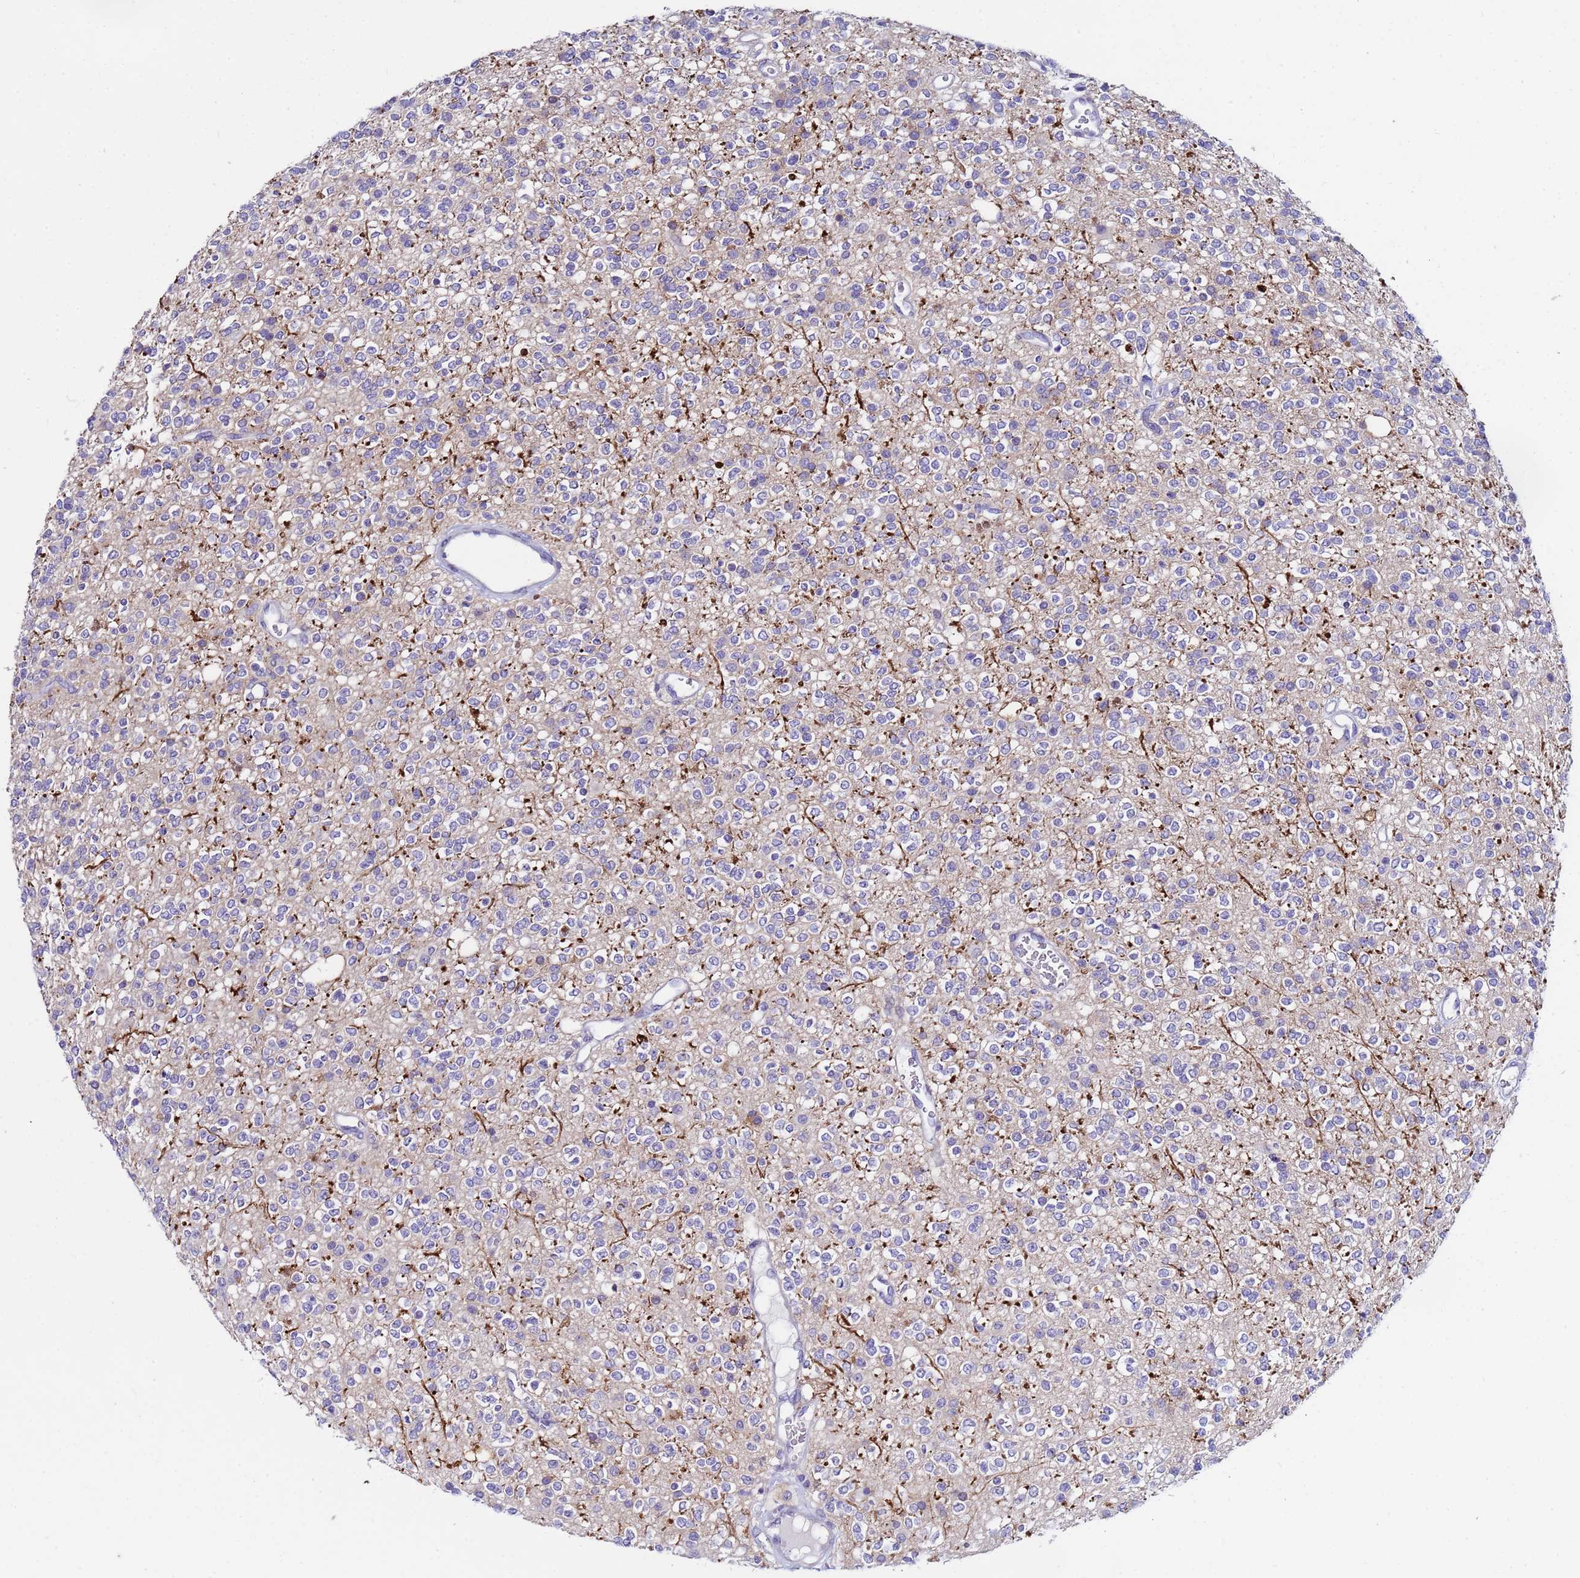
{"staining": {"intensity": "weak", "quantity": "<25%", "location": "cytoplasmic/membranous"}, "tissue": "glioma", "cell_type": "Tumor cells", "image_type": "cancer", "snomed": [{"axis": "morphology", "description": "Glioma, malignant, High grade"}, {"axis": "topography", "description": "Brain"}], "caption": "This is a image of IHC staining of malignant glioma (high-grade), which shows no positivity in tumor cells.", "gene": "IGSF11", "patient": {"sex": "male", "age": 34}}